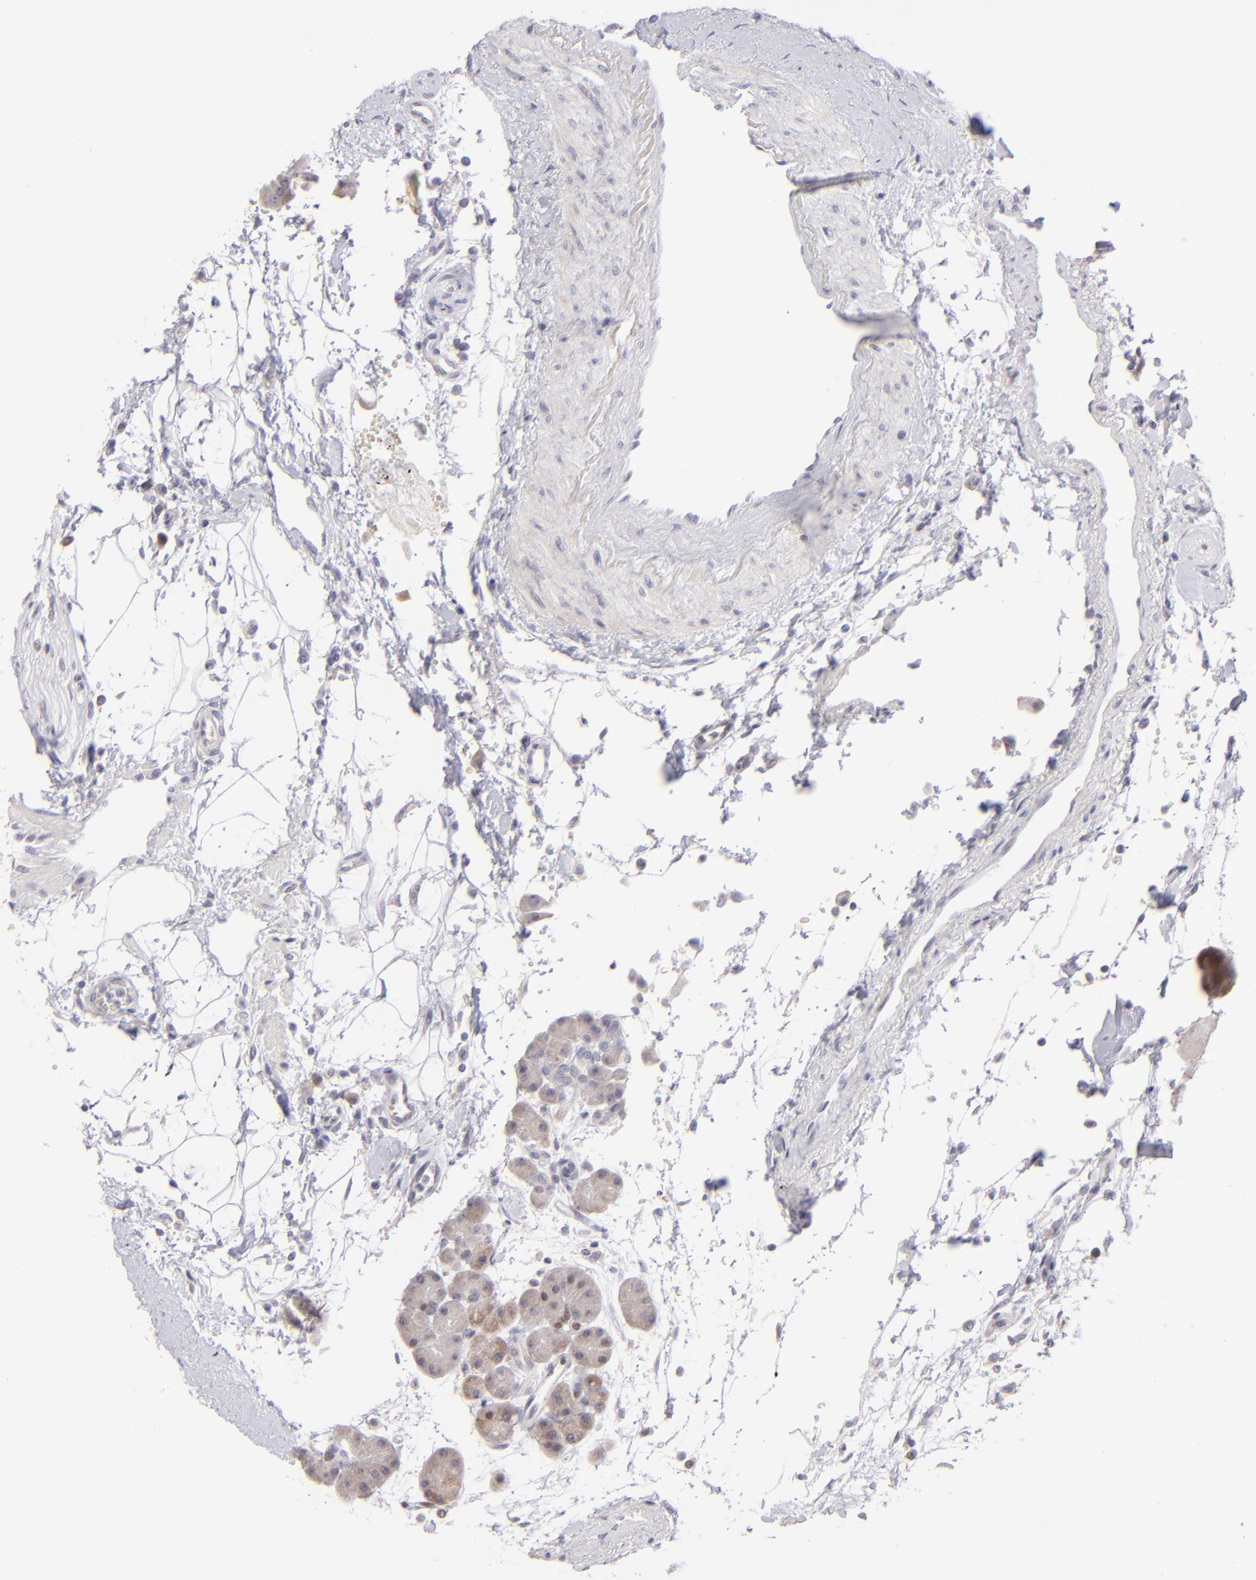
{"staining": {"intensity": "moderate", "quantity": "25%-75%", "location": "cytoplasmic/membranous,nuclear"}, "tissue": "pancreas", "cell_type": "Exocrine glandular cells", "image_type": "normal", "snomed": [{"axis": "morphology", "description": "Normal tissue, NOS"}, {"axis": "topography", "description": "Pancreas"}], "caption": "Protein staining reveals moderate cytoplasmic/membranous,nuclear expression in approximately 25%-75% of exocrine glandular cells in benign pancreas.", "gene": "POU2F1", "patient": {"sex": "male", "age": 66}}